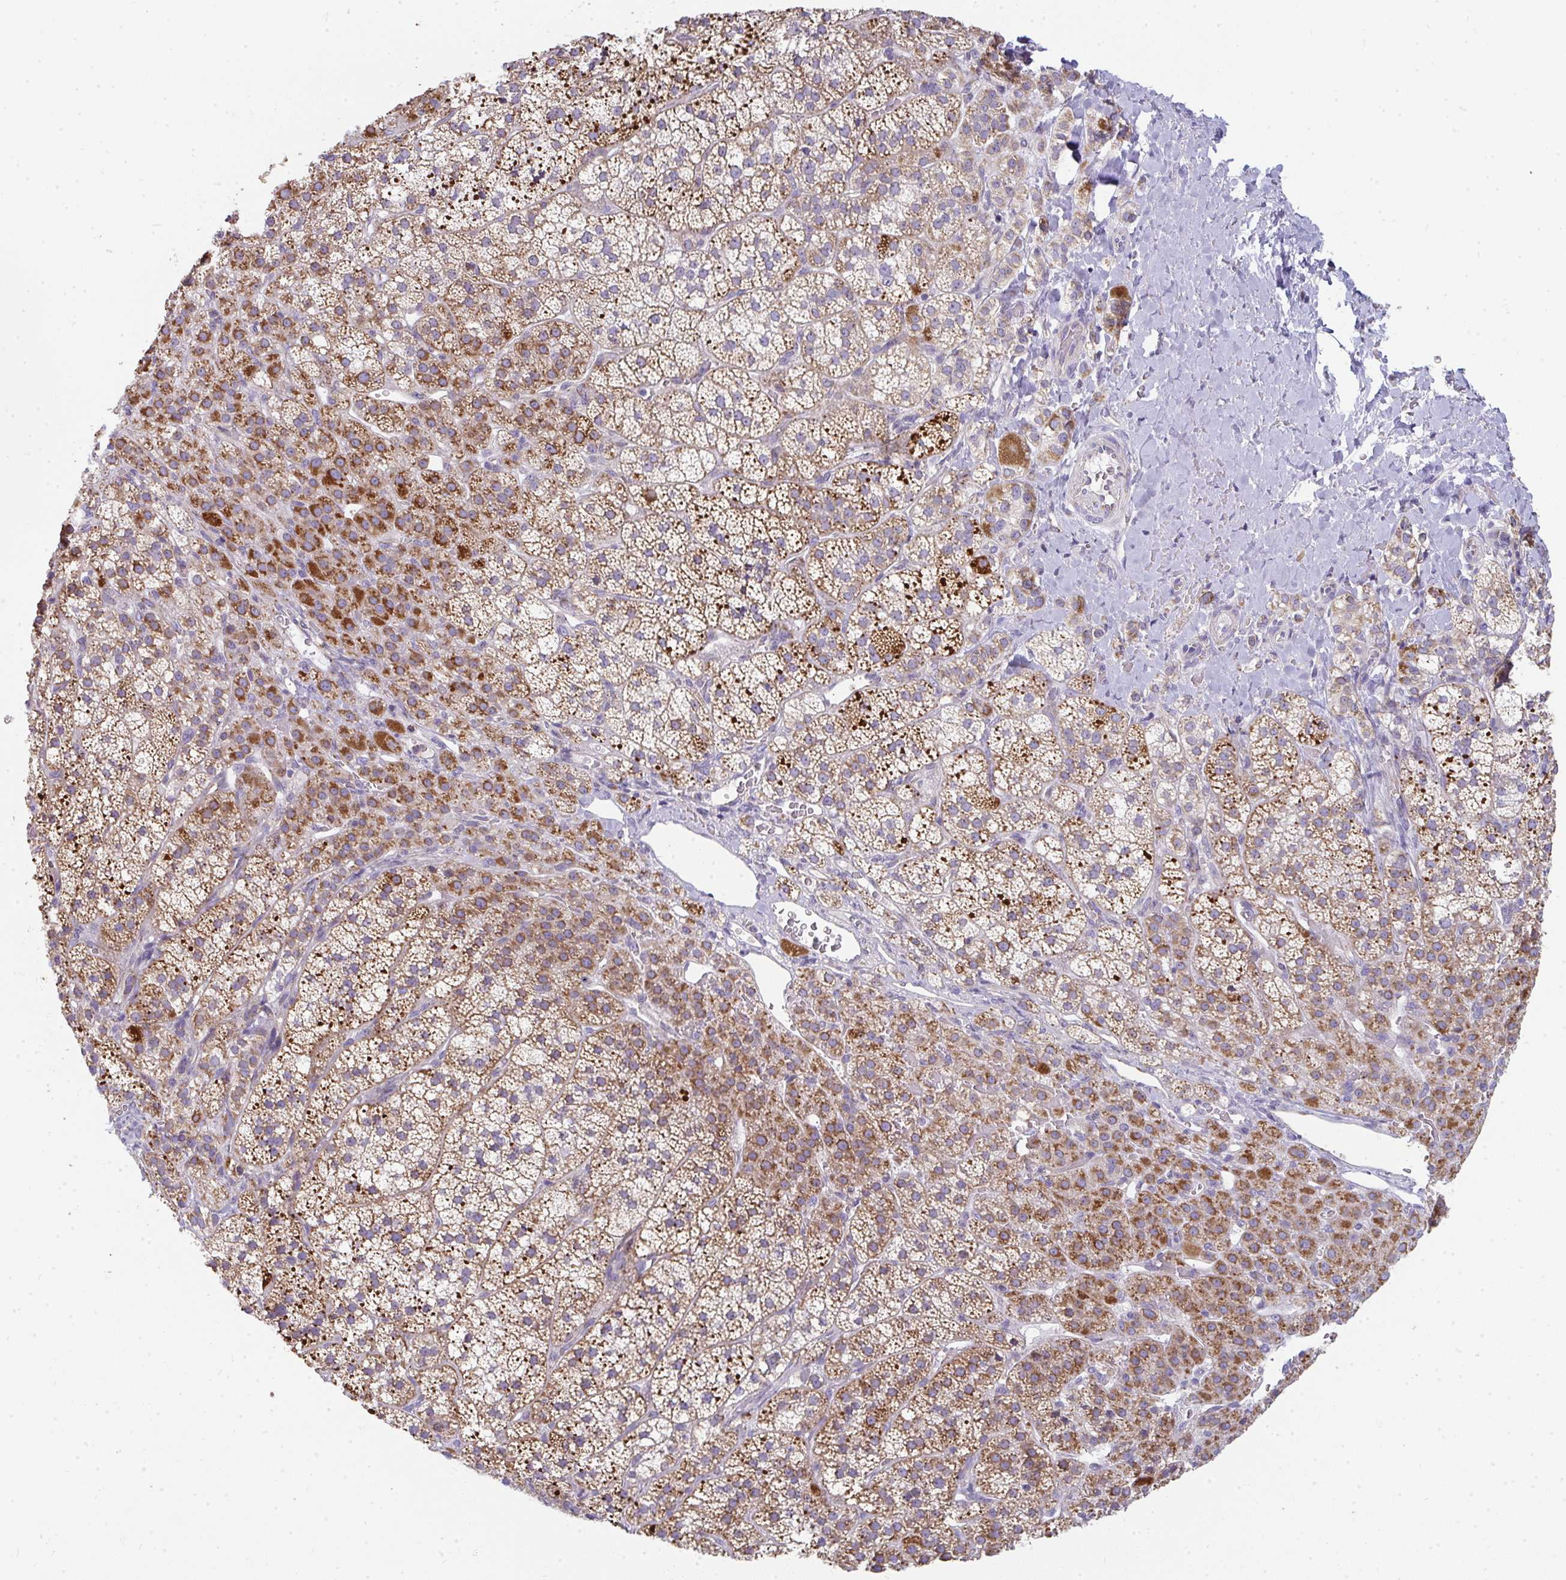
{"staining": {"intensity": "moderate", "quantity": ">75%", "location": "cytoplasmic/membranous"}, "tissue": "adrenal gland", "cell_type": "Glandular cells", "image_type": "normal", "snomed": [{"axis": "morphology", "description": "Normal tissue, NOS"}, {"axis": "topography", "description": "Adrenal gland"}], "caption": "High-power microscopy captured an immunohistochemistry histopathology image of unremarkable adrenal gland, revealing moderate cytoplasmic/membranous positivity in approximately >75% of glandular cells.", "gene": "FAHD1", "patient": {"sex": "female", "age": 60}}